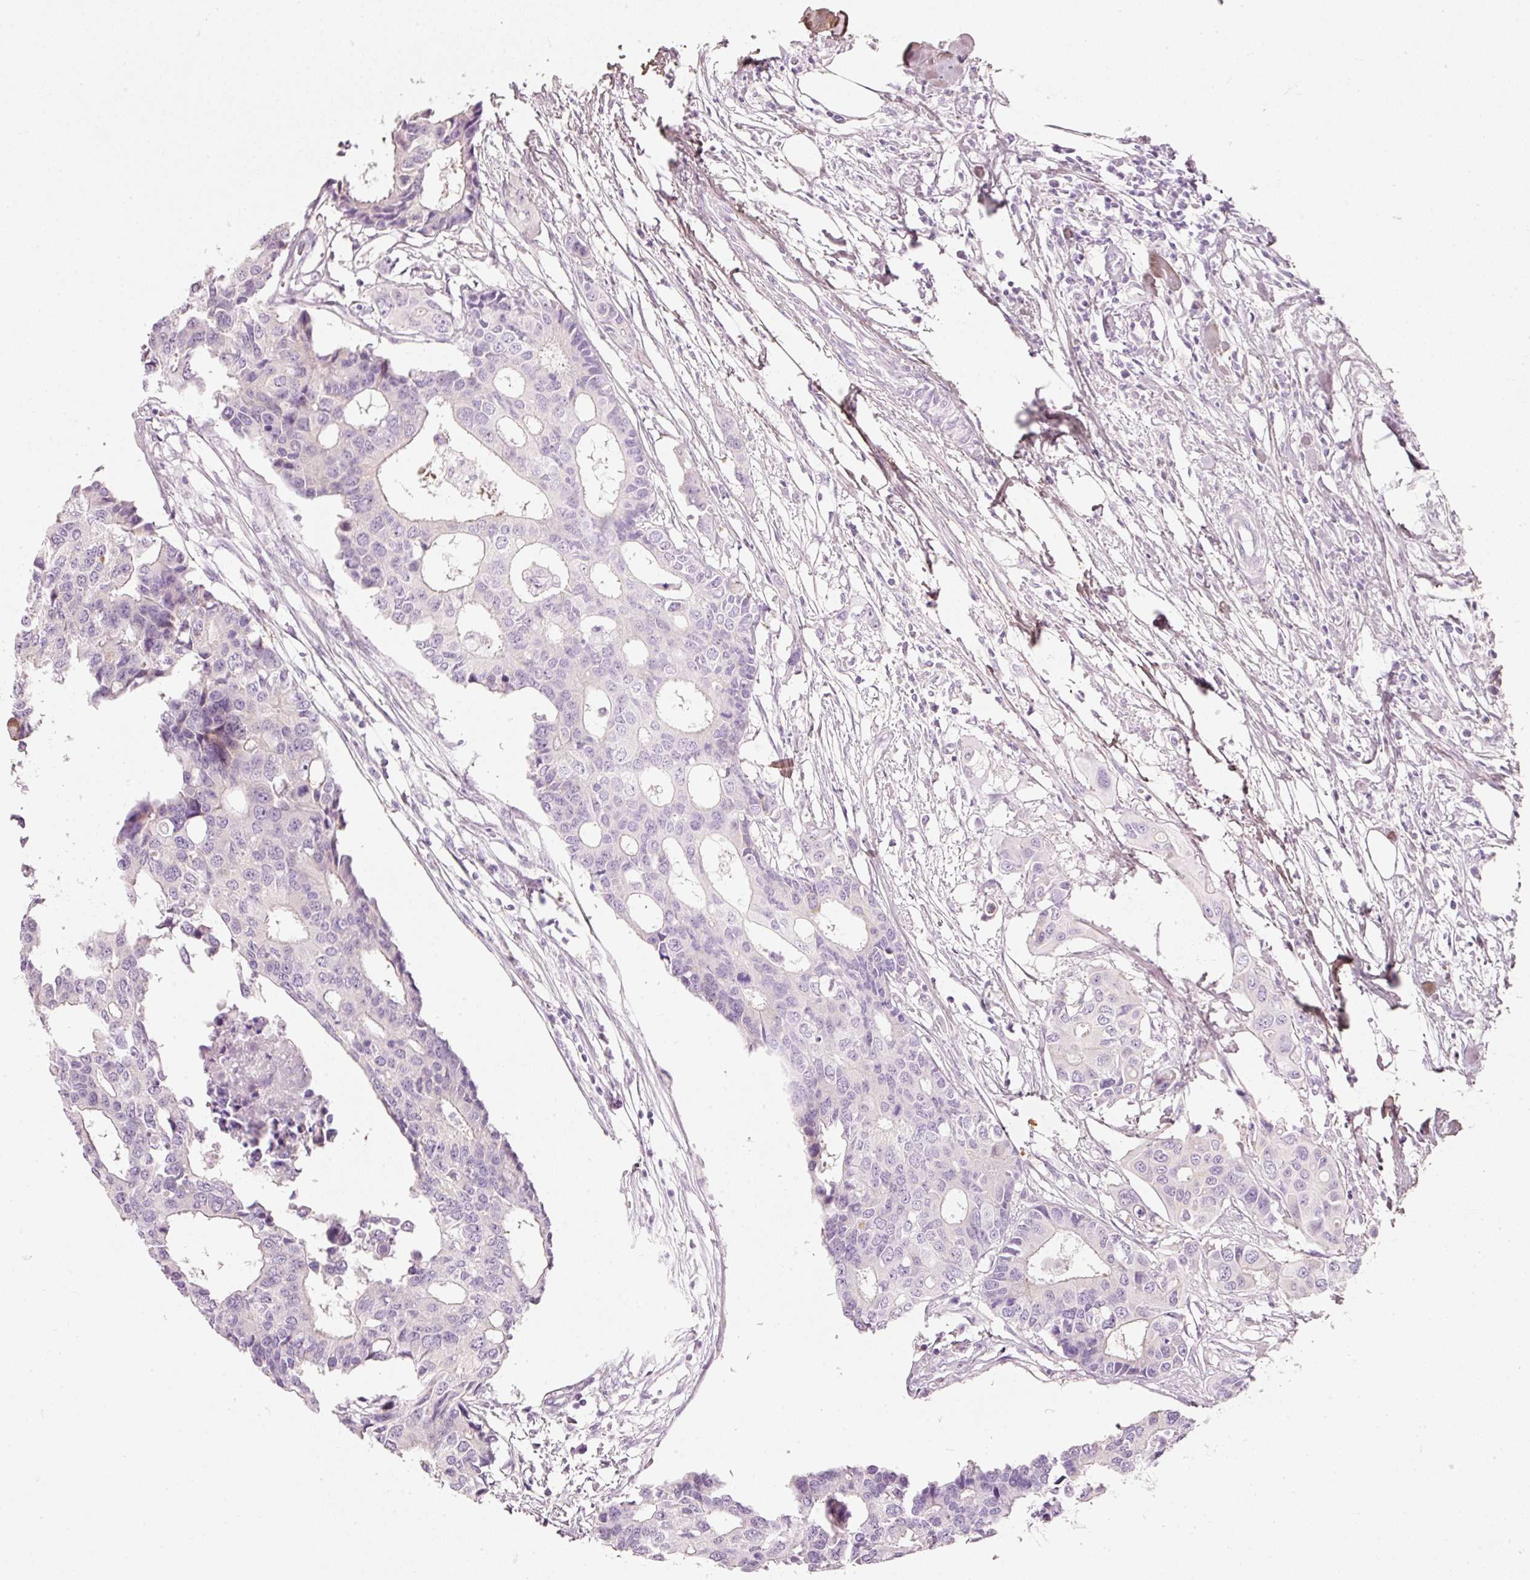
{"staining": {"intensity": "negative", "quantity": "none", "location": "none"}, "tissue": "colorectal cancer", "cell_type": "Tumor cells", "image_type": "cancer", "snomed": [{"axis": "morphology", "description": "Adenocarcinoma, NOS"}, {"axis": "topography", "description": "Colon"}], "caption": "An IHC photomicrograph of colorectal cancer is shown. There is no staining in tumor cells of colorectal cancer.", "gene": "PDXDC1", "patient": {"sex": "male", "age": 77}}